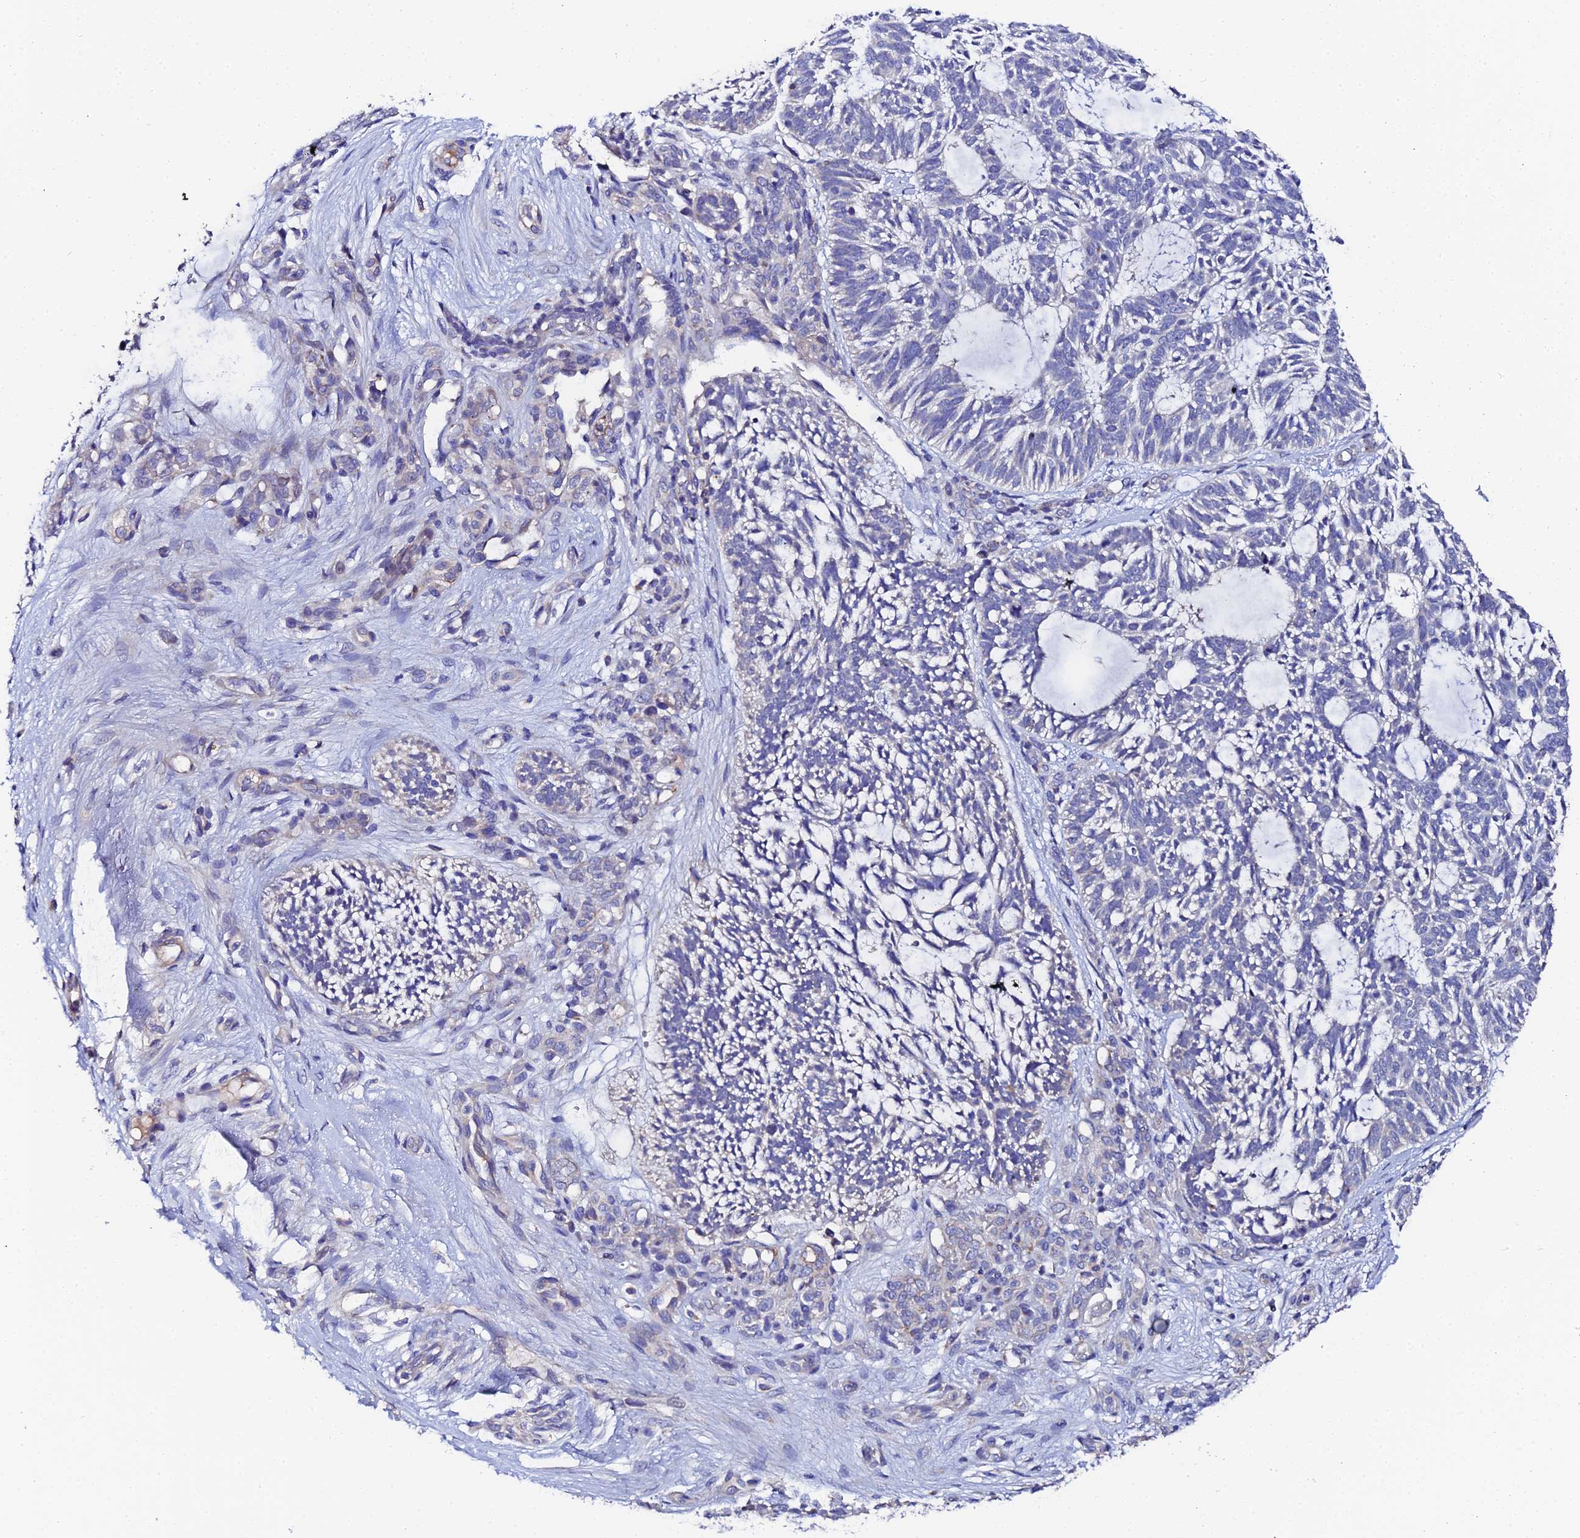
{"staining": {"intensity": "weak", "quantity": "<25%", "location": "cytoplasmic/membranous"}, "tissue": "skin cancer", "cell_type": "Tumor cells", "image_type": "cancer", "snomed": [{"axis": "morphology", "description": "Basal cell carcinoma"}, {"axis": "topography", "description": "Skin"}], "caption": "High power microscopy histopathology image of an IHC photomicrograph of skin cancer, revealing no significant positivity in tumor cells. (Brightfield microscopy of DAB (3,3'-diaminobenzidine) immunohistochemistry (IHC) at high magnification).", "gene": "UBE2L3", "patient": {"sex": "male", "age": 88}}